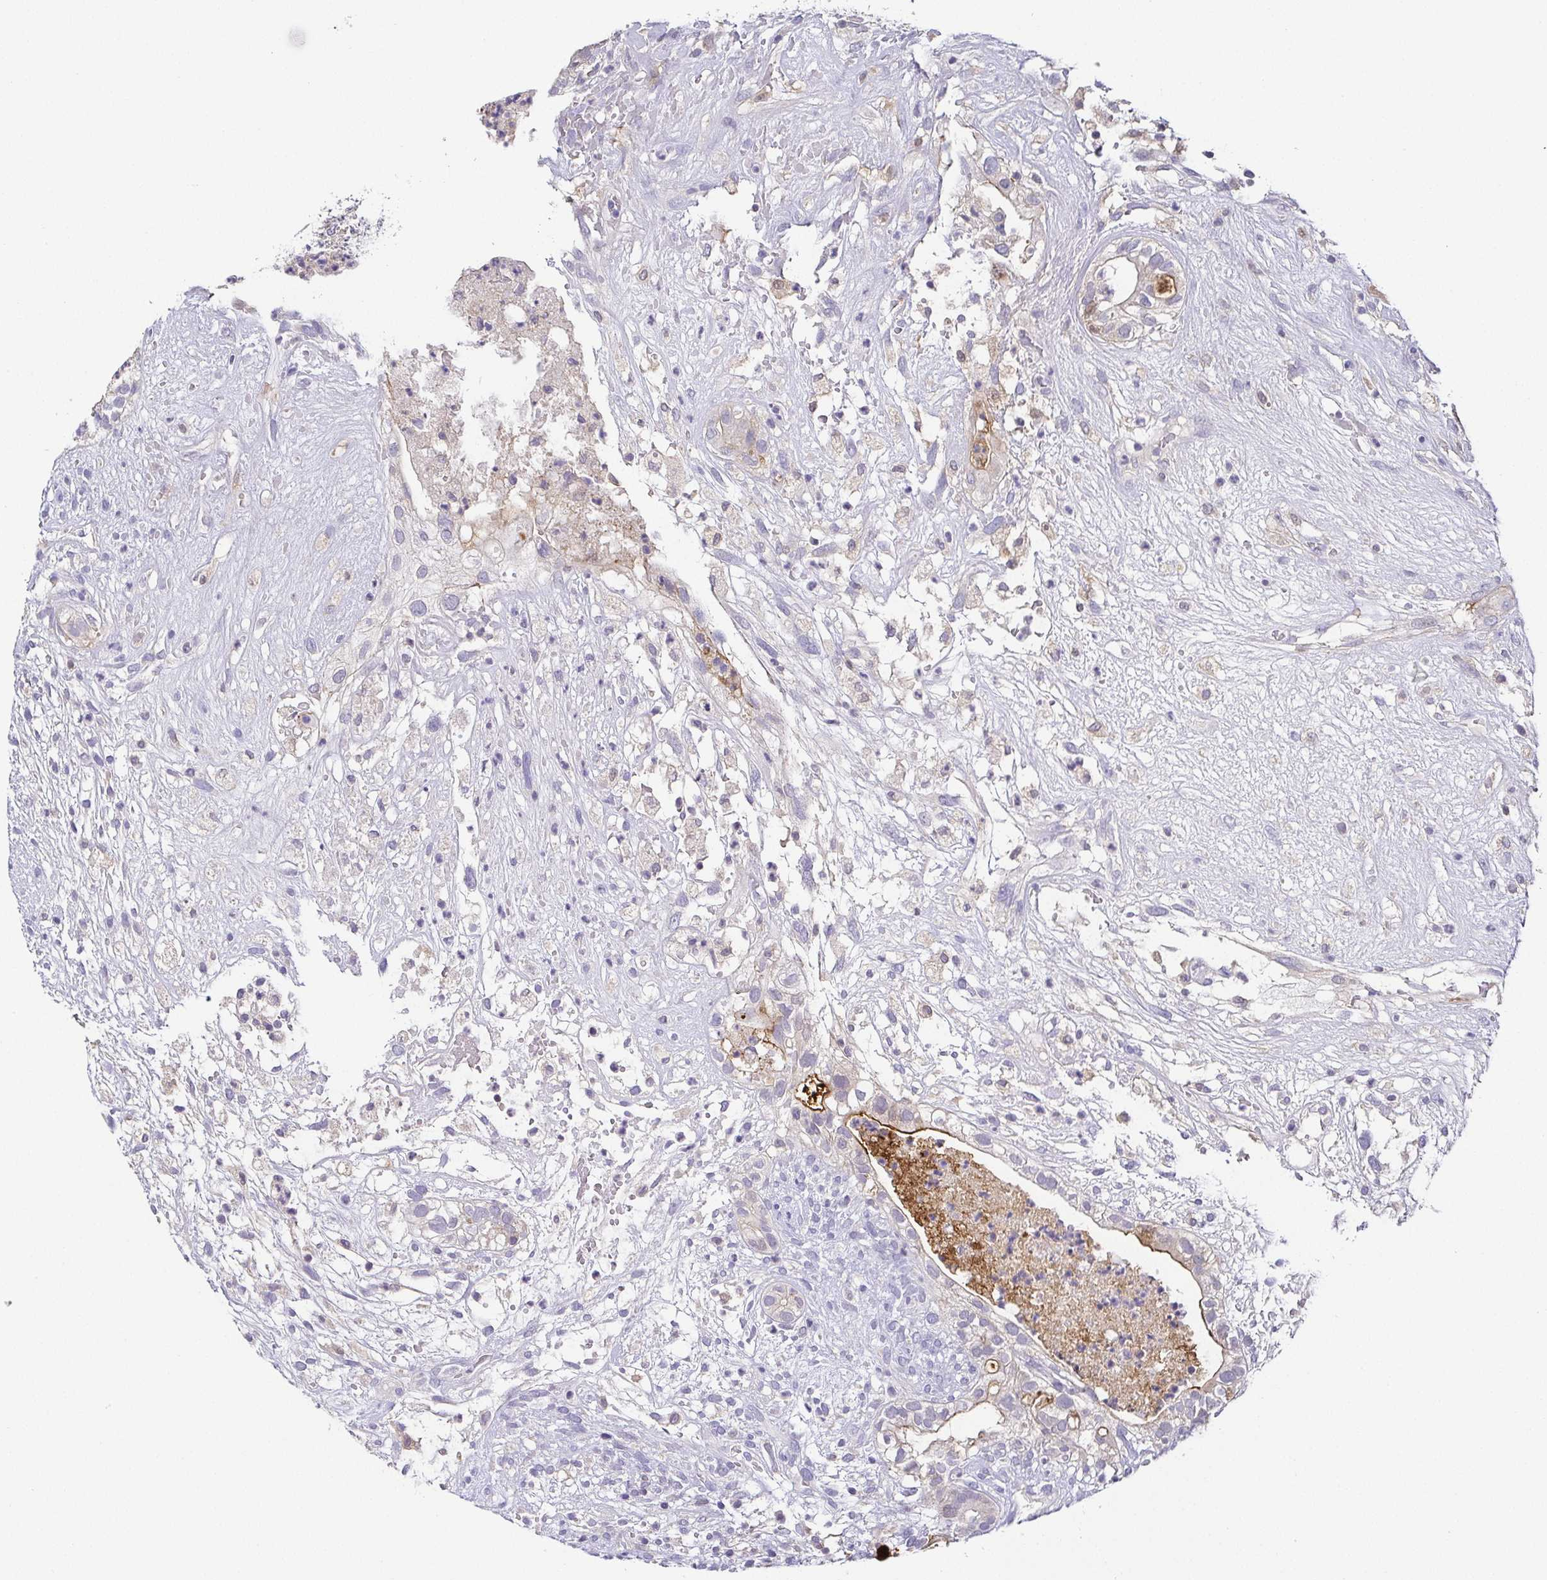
{"staining": {"intensity": "moderate", "quantity": "<25%", "location": "cytoplasmic/membranous"}, "tissue": "testis cancer", "cell_type": "Tumor cells", "image_type": "cancer", "snomed": [{"axis": "morphology", "description": "Seminoma, NOS"}, {"axis": "morphology", "description": "Carcinoma, Embryonal, NOS"}, {"axis": "topography", "description": "Testis"}], "caption": "Tumor cells reveal moderate cytoplasmic/membranous expression in approximately <25% of cells in testis seminoma.", "gene": "RNASE7", "patient": {"sex": "male", "age": 41}}